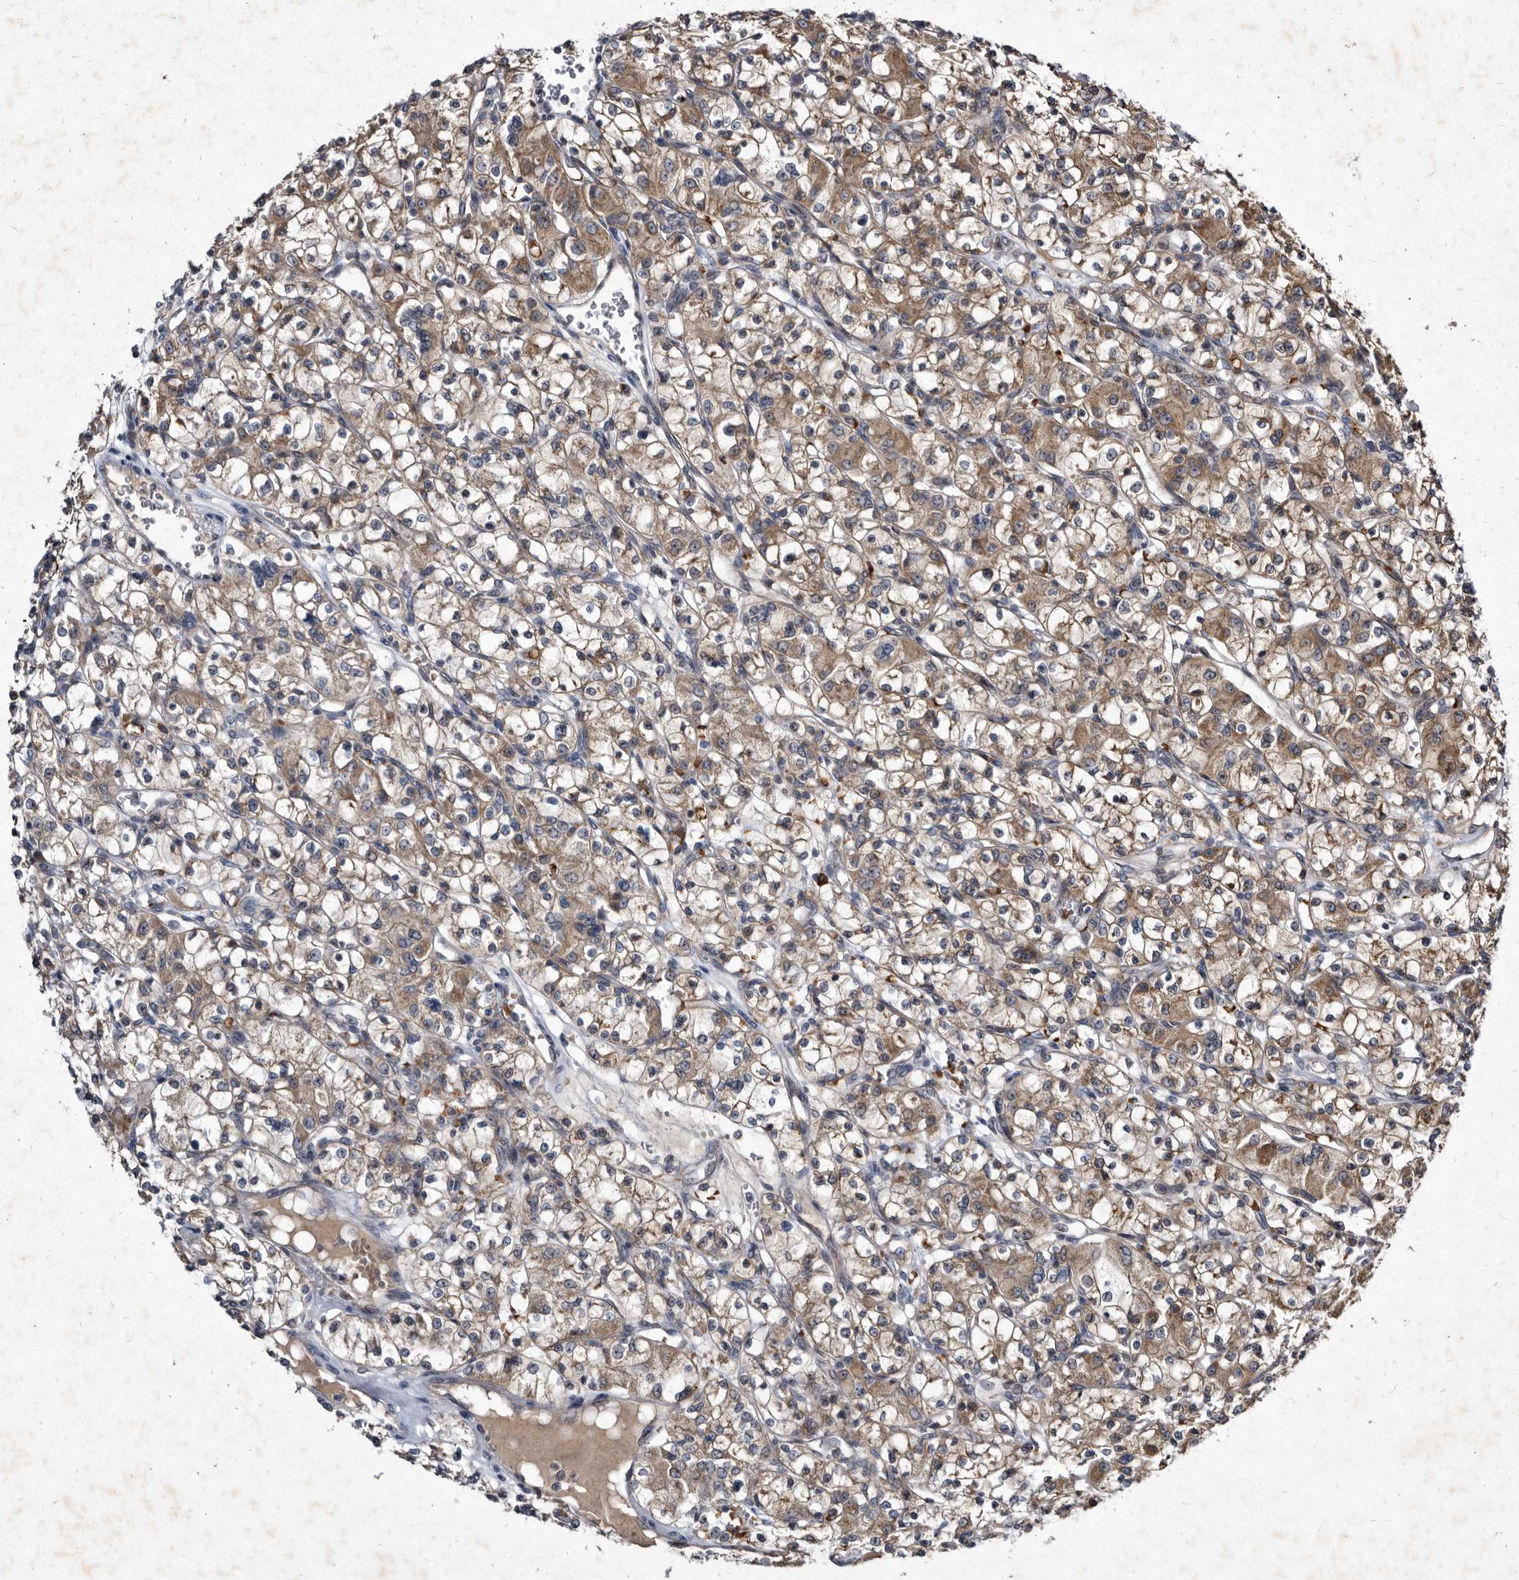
{"staining": {"intensity": "moderate", "quantity": ">75%", "location": "cytoplasmic/membranous"}, "tissue": "renal cancer", "cell_type": "Tumor cells", "image_type": "cancer", "snomed": [{"axis": "morphology", "description": "Adenocarcinoma, NOS"}, {"axis": "topography", "description": "Kidney"}], "caption": "Immunohistochemistry micrograph of renal cancer stained for a protein (brown), which exhibits medium levels of moderate cytoplasmic/membranous staining in approximately >75% of tumor cells.", "gene": "YPEL3", "patient": {"sex": "female", "age": 59}}